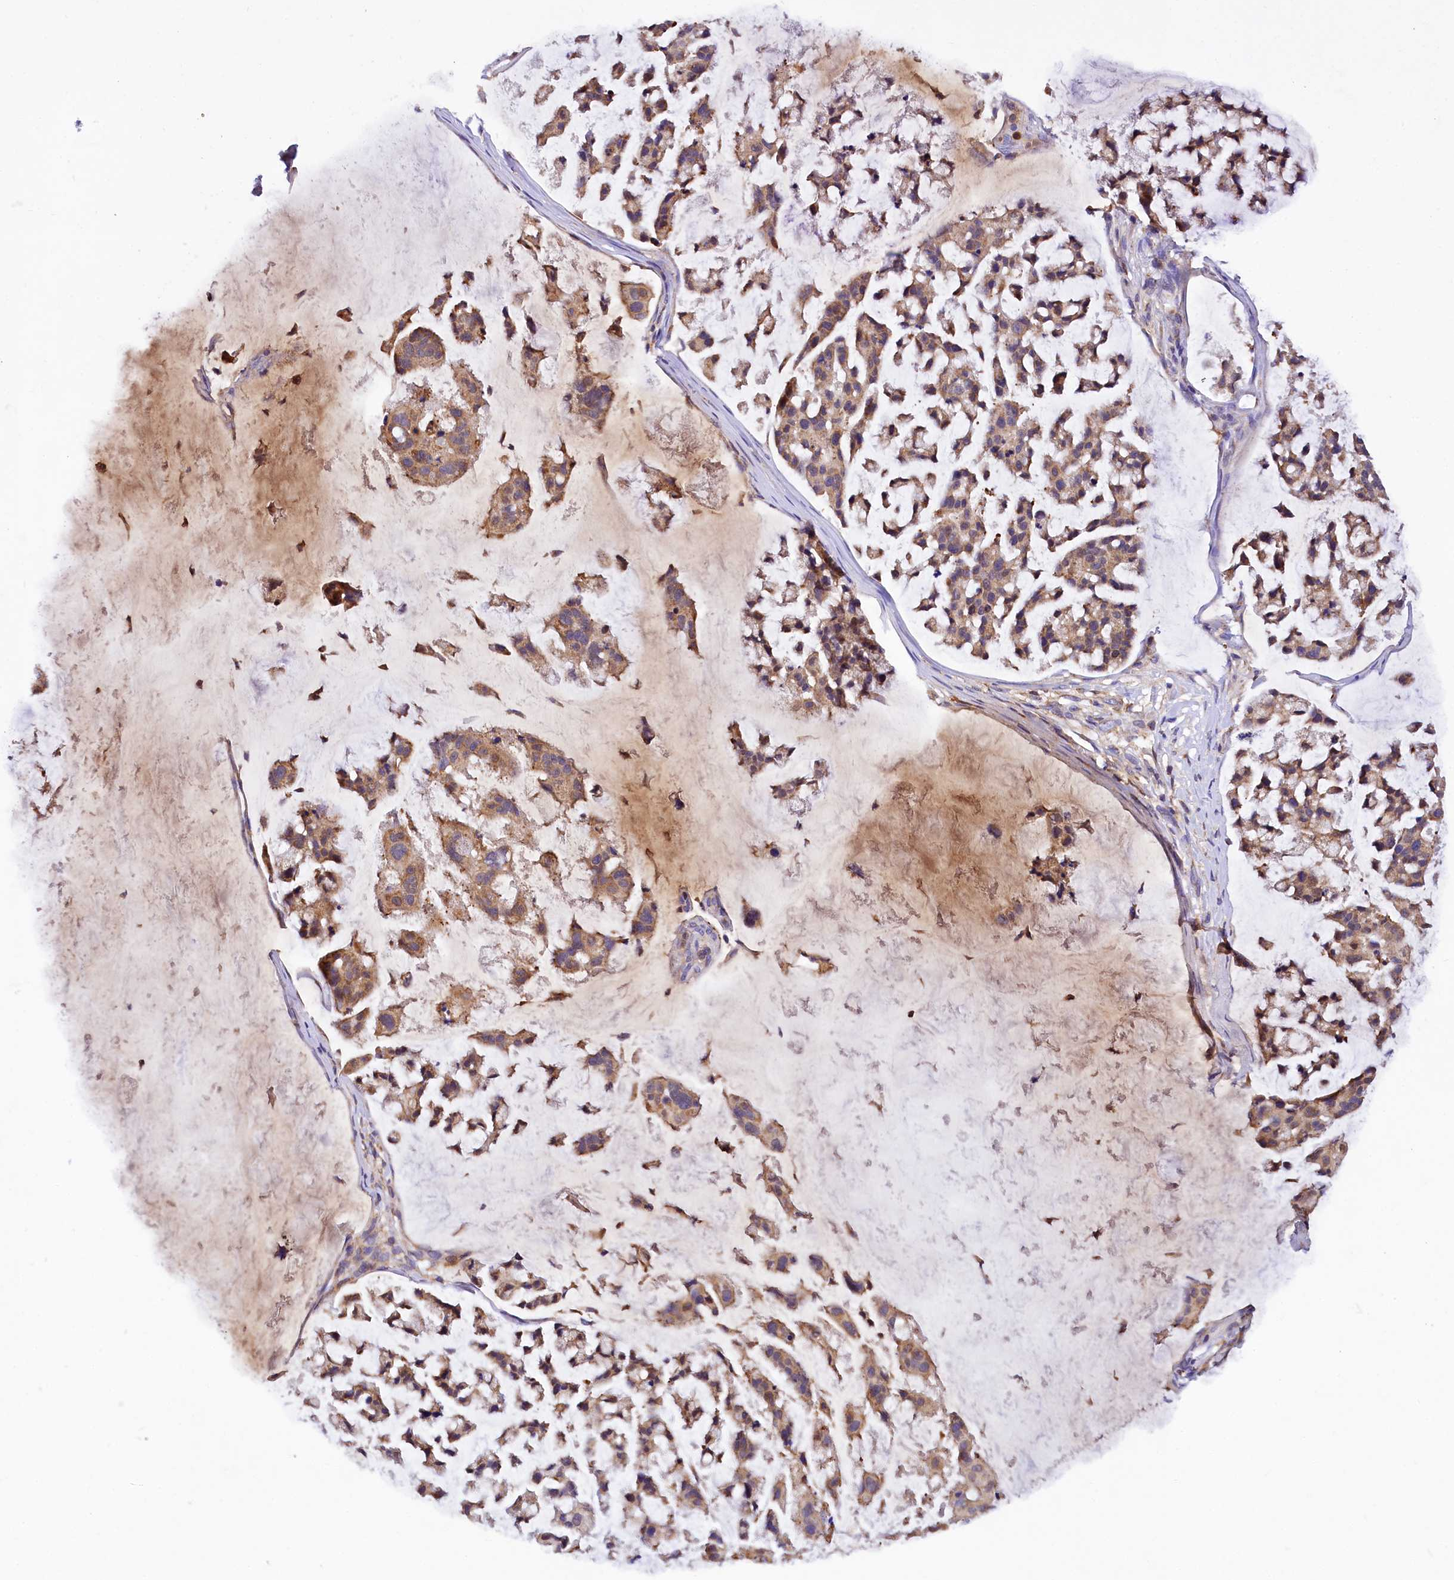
{"staining": {"intensity": "moderate", "quantity": ">75%", "location": "cytoplasmic/membranous"}, "tissue": "stomach cancer", "cell_type": "Tumor cells", "image_type": "cancer", "snomed": [{"axis": "morphology", "description": "Adenocarcinoma, NOS"}, {"axis": "topography", "description": "Stomach, lower"}], "caption": "A brown stain shows moderate cytoplasmic/membranous positivity of a protein in stomach adenocarcinoma tumor cells.", "gene": "TASOR2", "patient": {"sex": "male", "age": 67}}